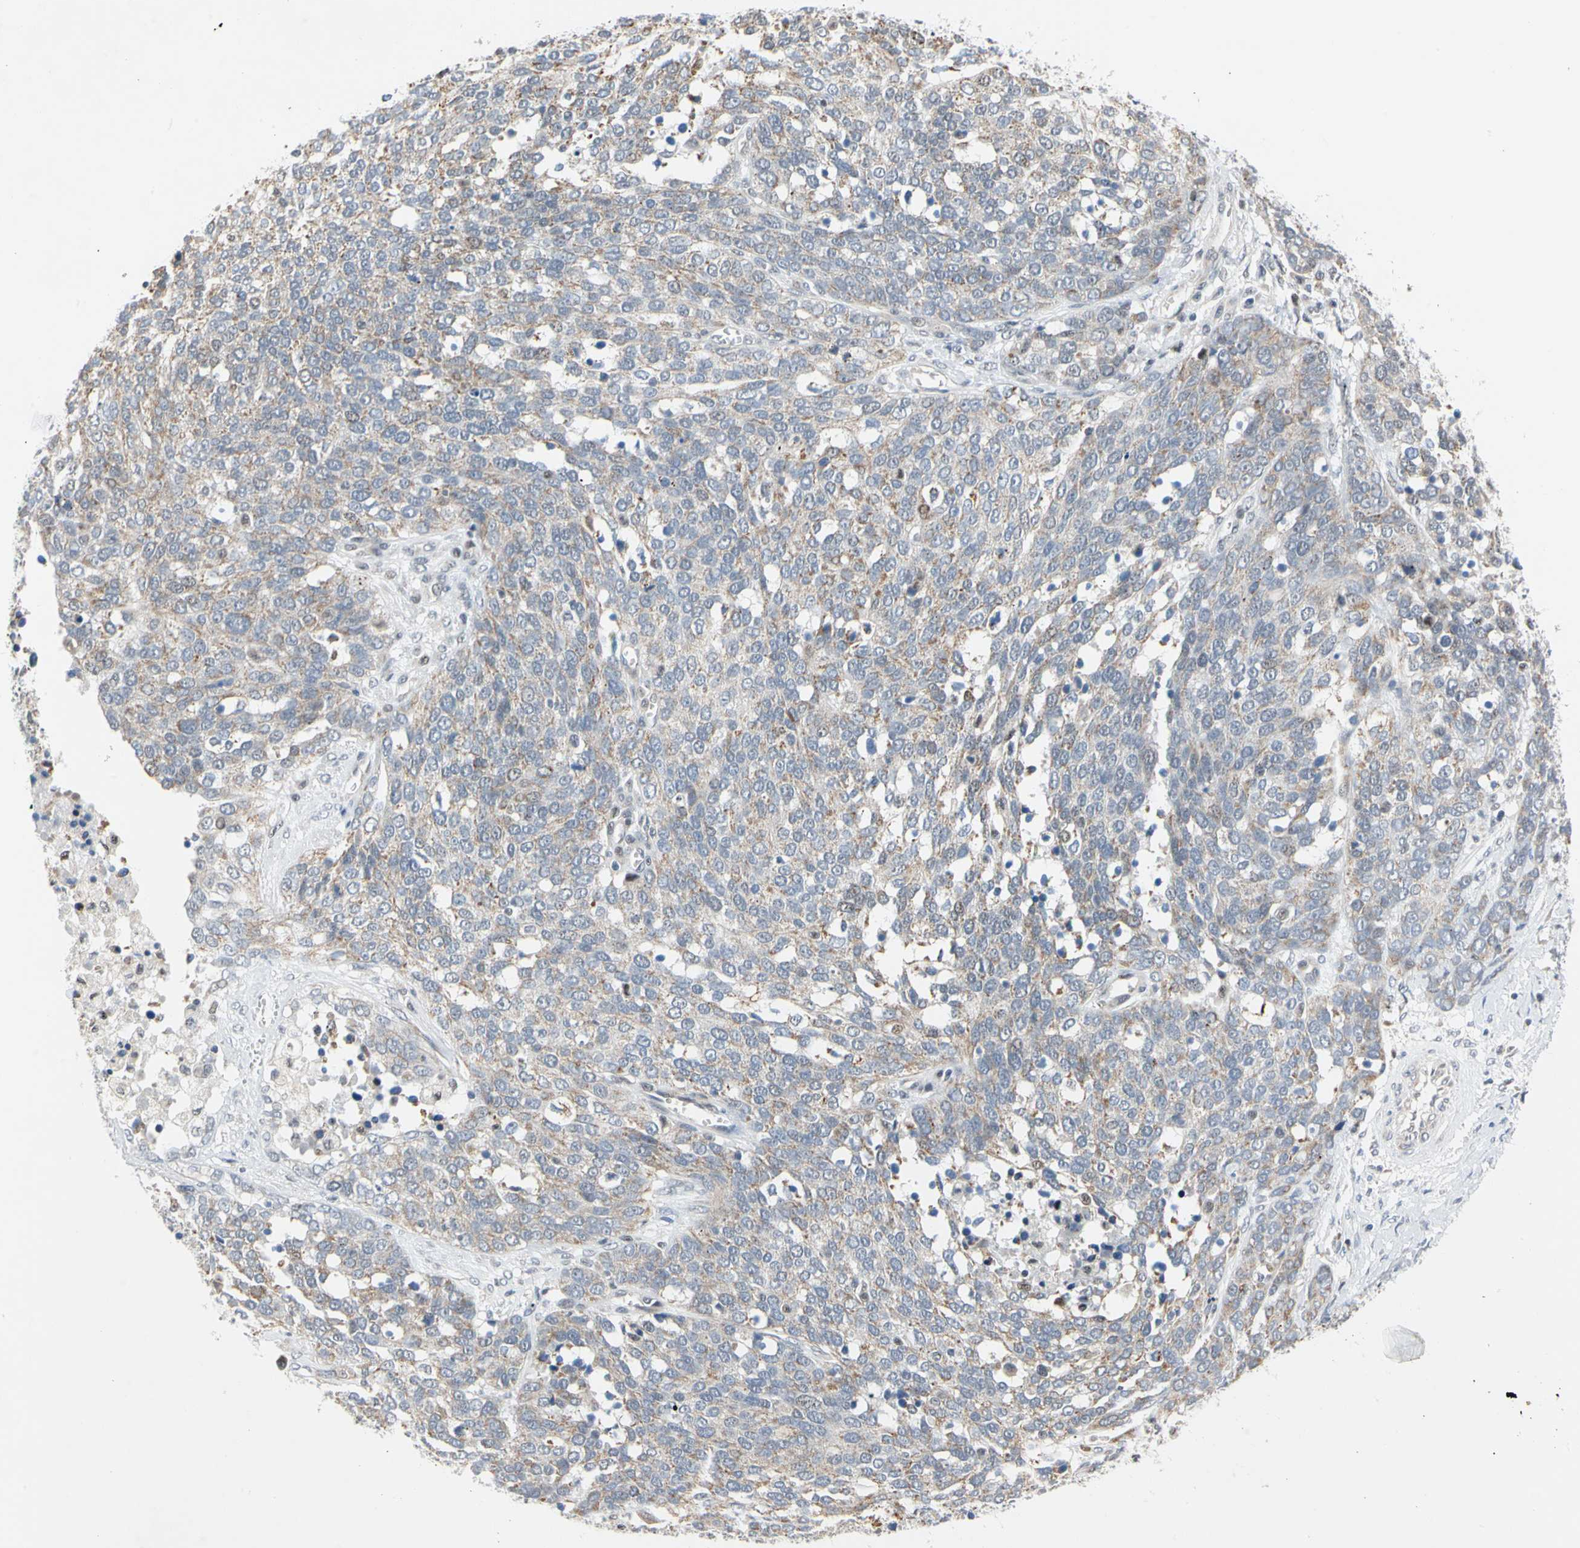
{"staining": {"intensity": "weak", "quantity": ">75%", "location": "cytoplasmic/membranous"}, "tissue": "ovarian cancer", "cell_type": "Tumor cells", "image_type": "cancer", "snomed": [{"axis": "morphology", "description": "Cystadenocarcinoma, serous, NOS"}, {"axis": "topography", "description": "Ovary"}], "caption": "Ovarian cancer (serous cystadenocarcinoma) was stained to show a protein in brown. There is low levels of weak cytoplasmic/membranous staining in approximately >75% of tumor cells. (brown staining indicates protein expression, while blue staining denotes nuclei).", "gene": "MARK1", "patient": {"sex": "female", "age": 44}}